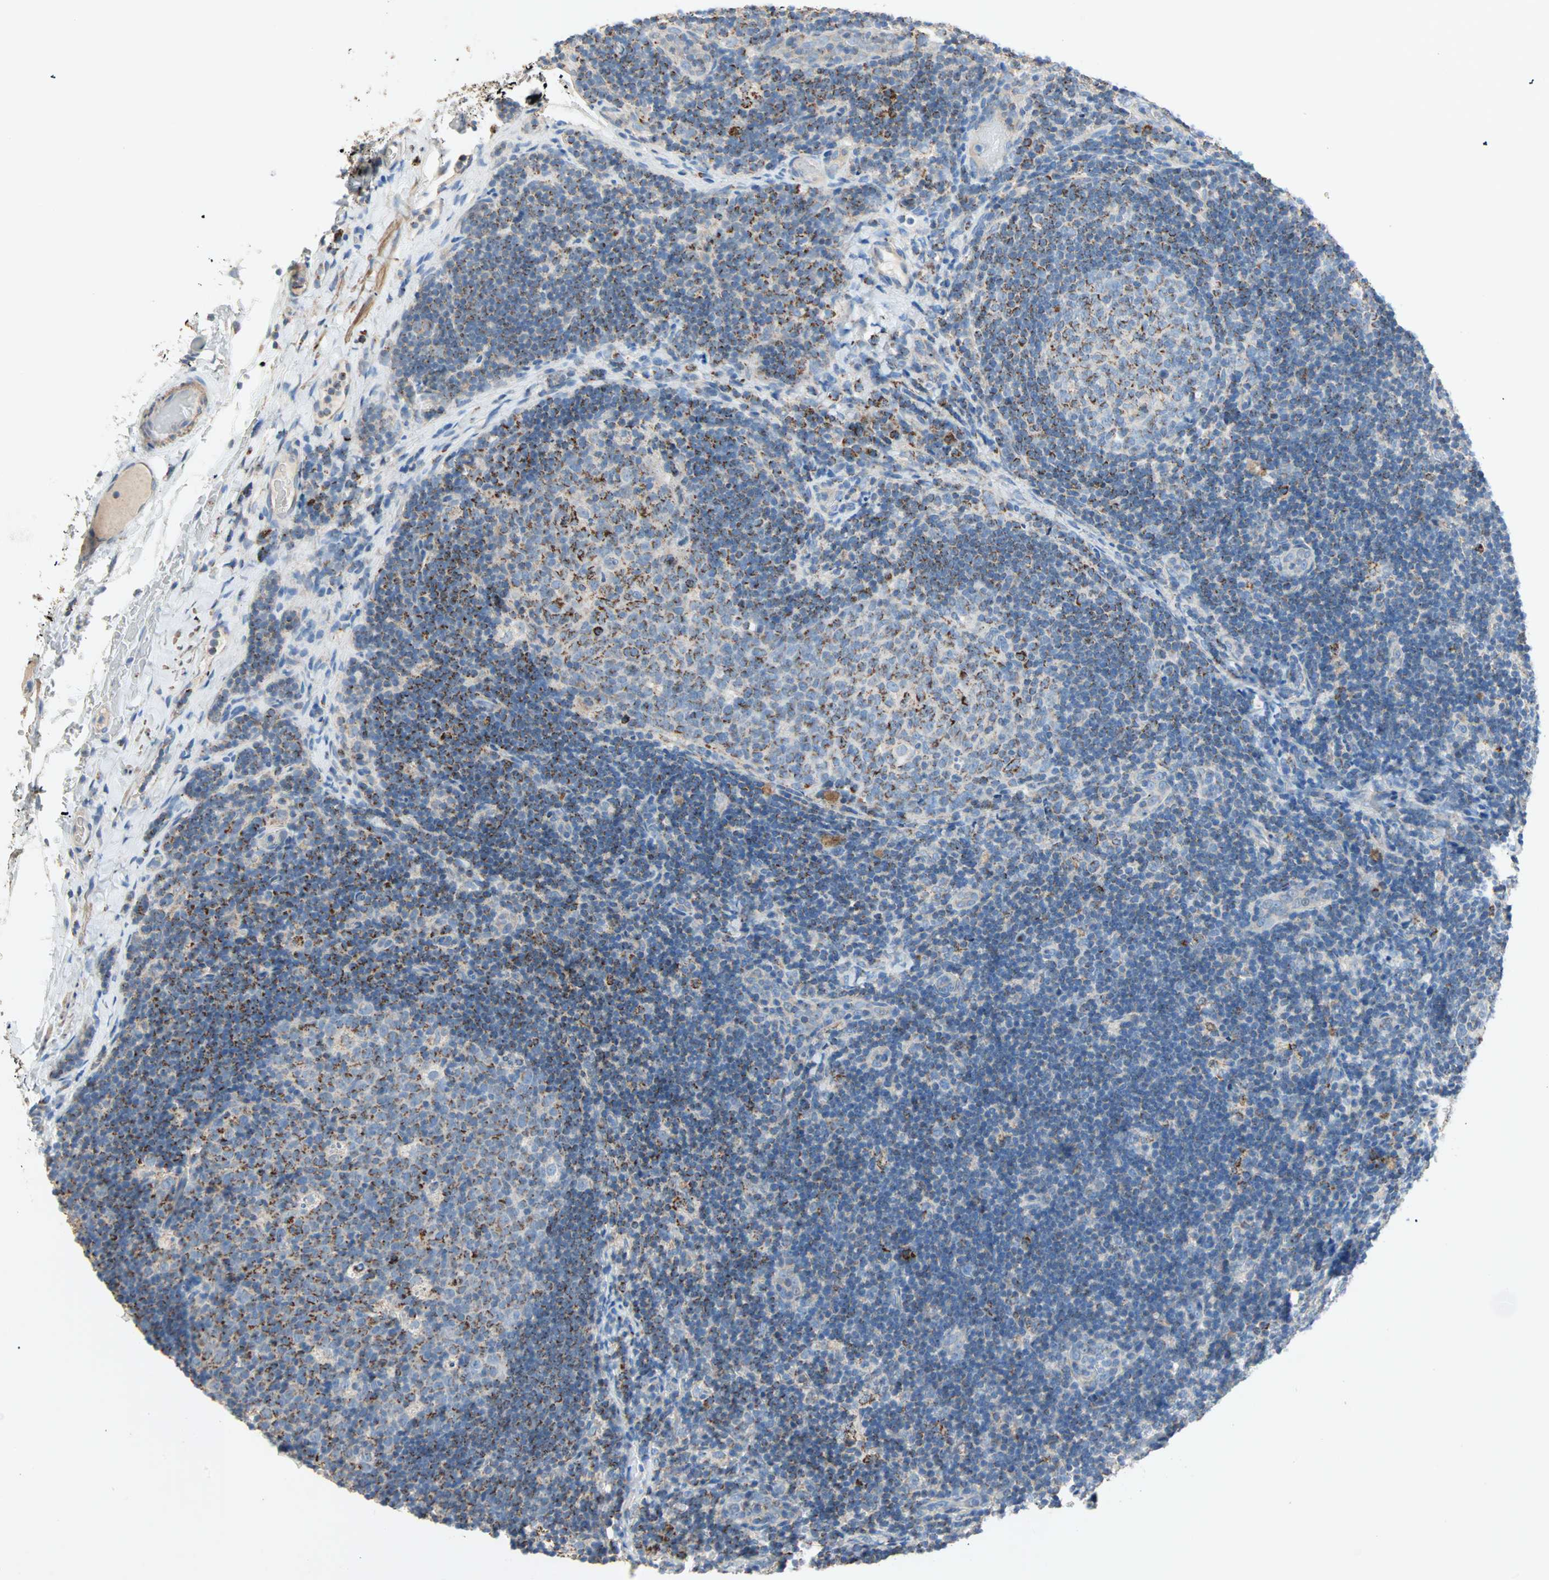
{"staining": {"intensity": "moderate", "quantity": "25%-75%", "location": "cytoplasmic/membranous"}, "tissue": "lymph node", "cell_type": "Germinal center cells", "image_type": "normal", "snomed": [{"axis": "morphology", "description": "Normal tissue, NOS"}, {"axis": "topography", "description": "Lymph node"}], "caption": "A medium amount of moderate cytoplasmic/membranous positivity is seen in approximately 25%-75% of germinal center cells in unremarkable lymph node. (DAB = brown stain, brightfield microscopy at high magnification).", "gene": "ACVRL1", "patient": {"sex": "female", "age": 14}}